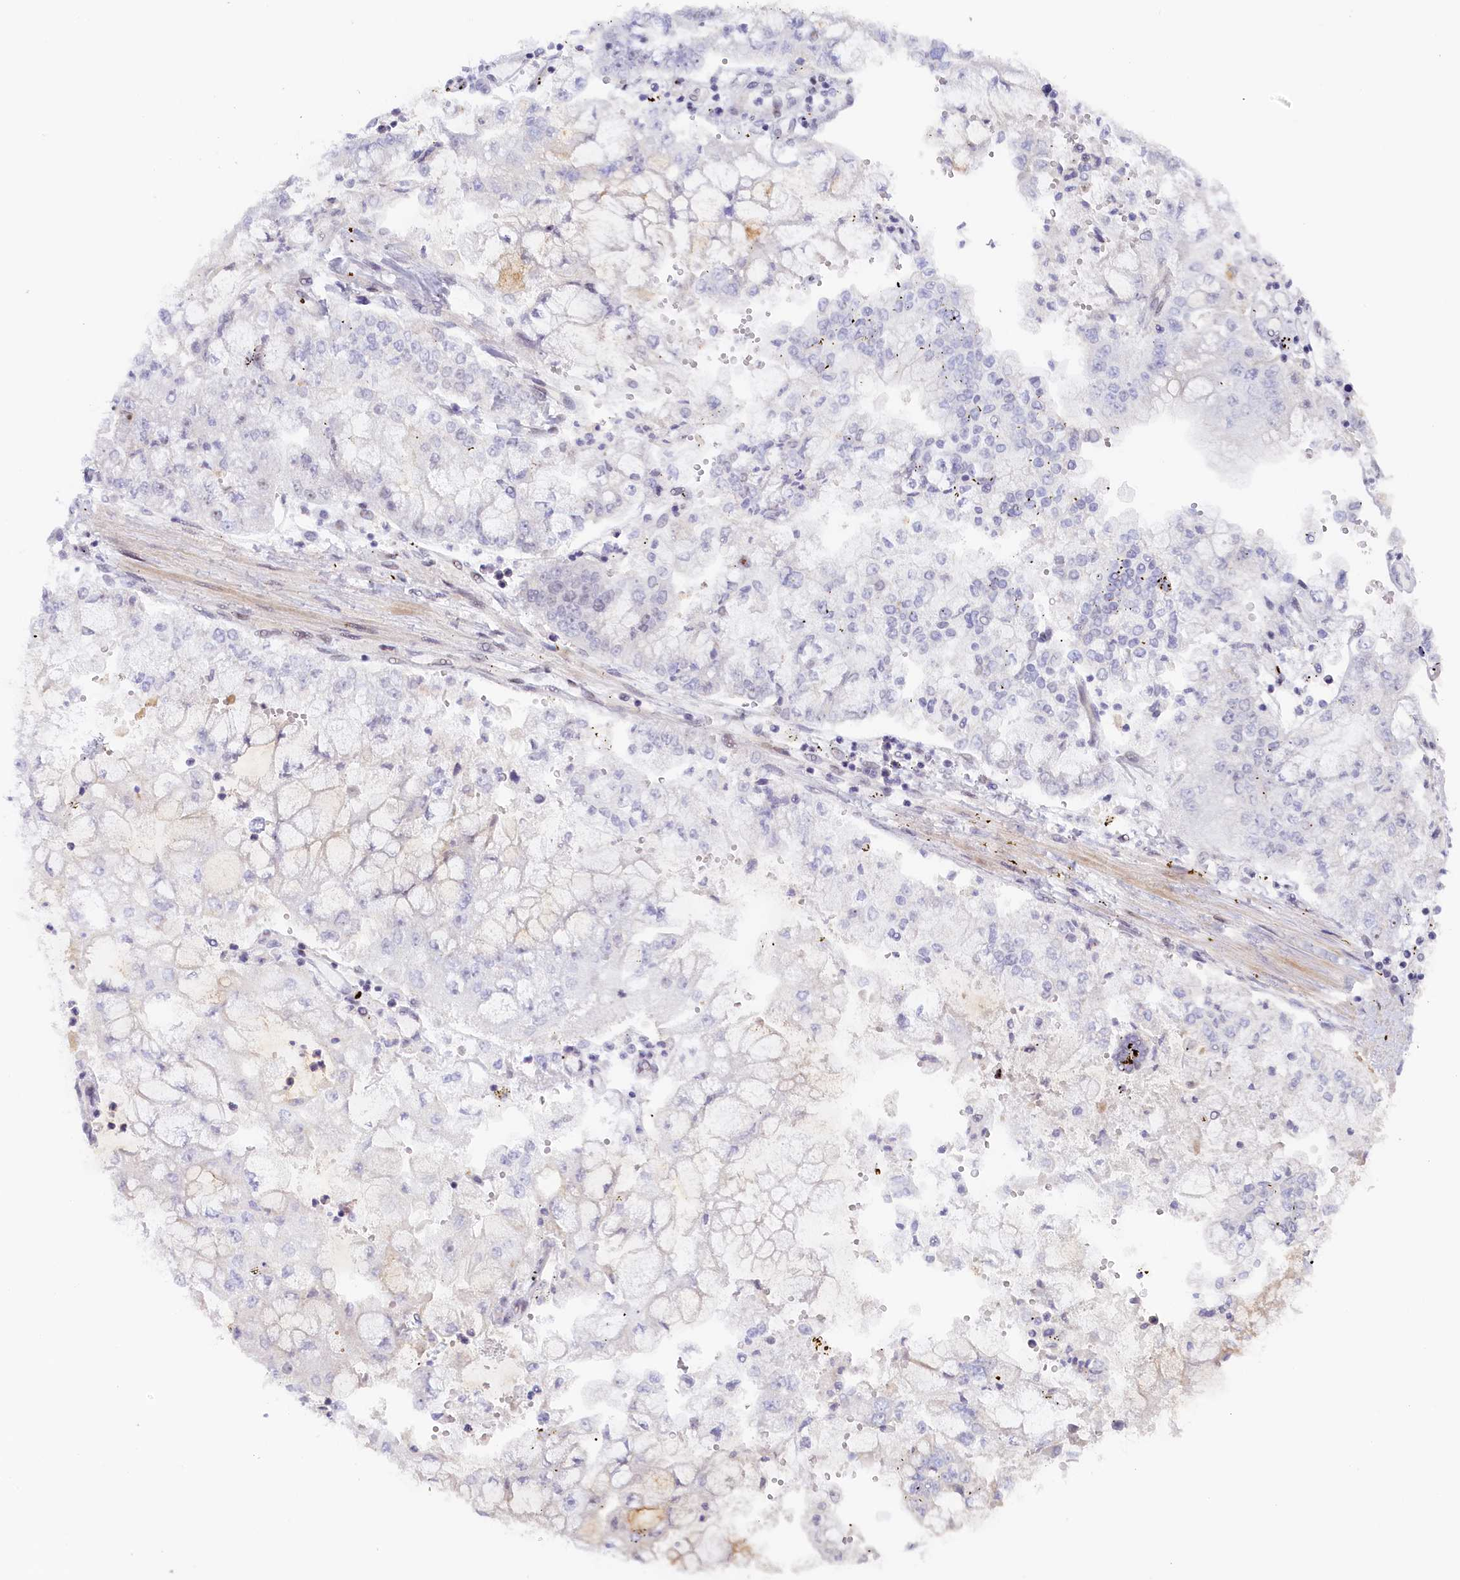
{"staining": {"intensity": "negative", "quantity": "none", "location": "none"}, "tissue": "stomach cancer", "cell_type": "Tumor cells", "image_type": "cancer", "snomed": [{"axis": "morphology", "description": "Adenocarcinoma, NOS"}, {"axis": "topography", "description": "Stomach"}], "caption": "Image shows no significant protein staining in tumor cells of stomach cancer.", "gene": "SEC31B", "patient": {"sex": "male", "age": 76}}